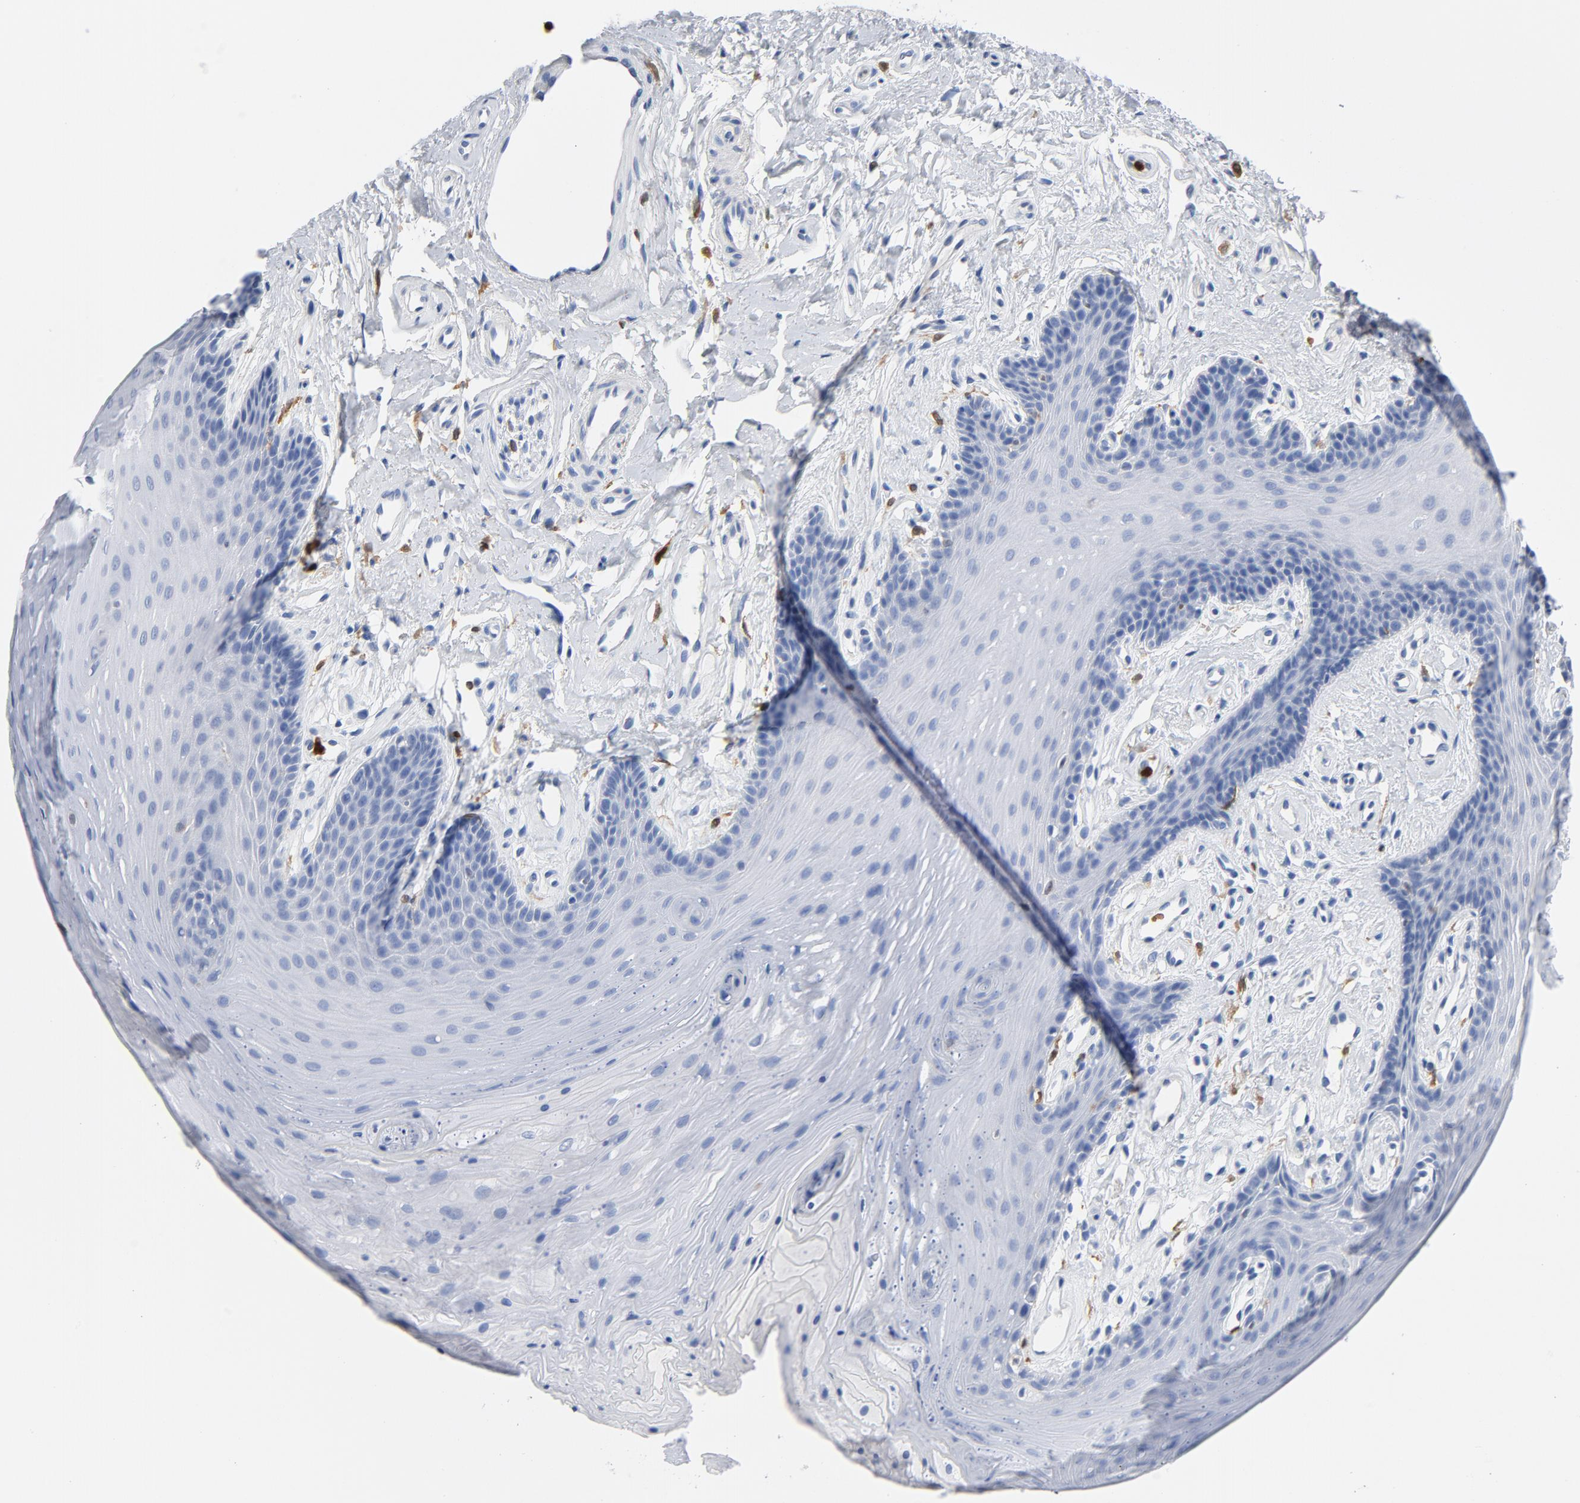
{"staining": {"intensity": "negative", "quantity": "none", "location": "none"}, "tissue": "oral mucosa", "cell_type": "Squamous epithelial cells", "image_type": "normal", "snomed": [{"axis": "morphology", "description": "Normal tissue, NOS"}, {"axis": "topography", "description": "Oral tissue"}], "caption": "A photomicrograph of oral mucosa stained for a protein reveals no brown staining in squamous epithelial cells.", "gene": "NCF1", "patient": {"sex": "male", "age": 62}}